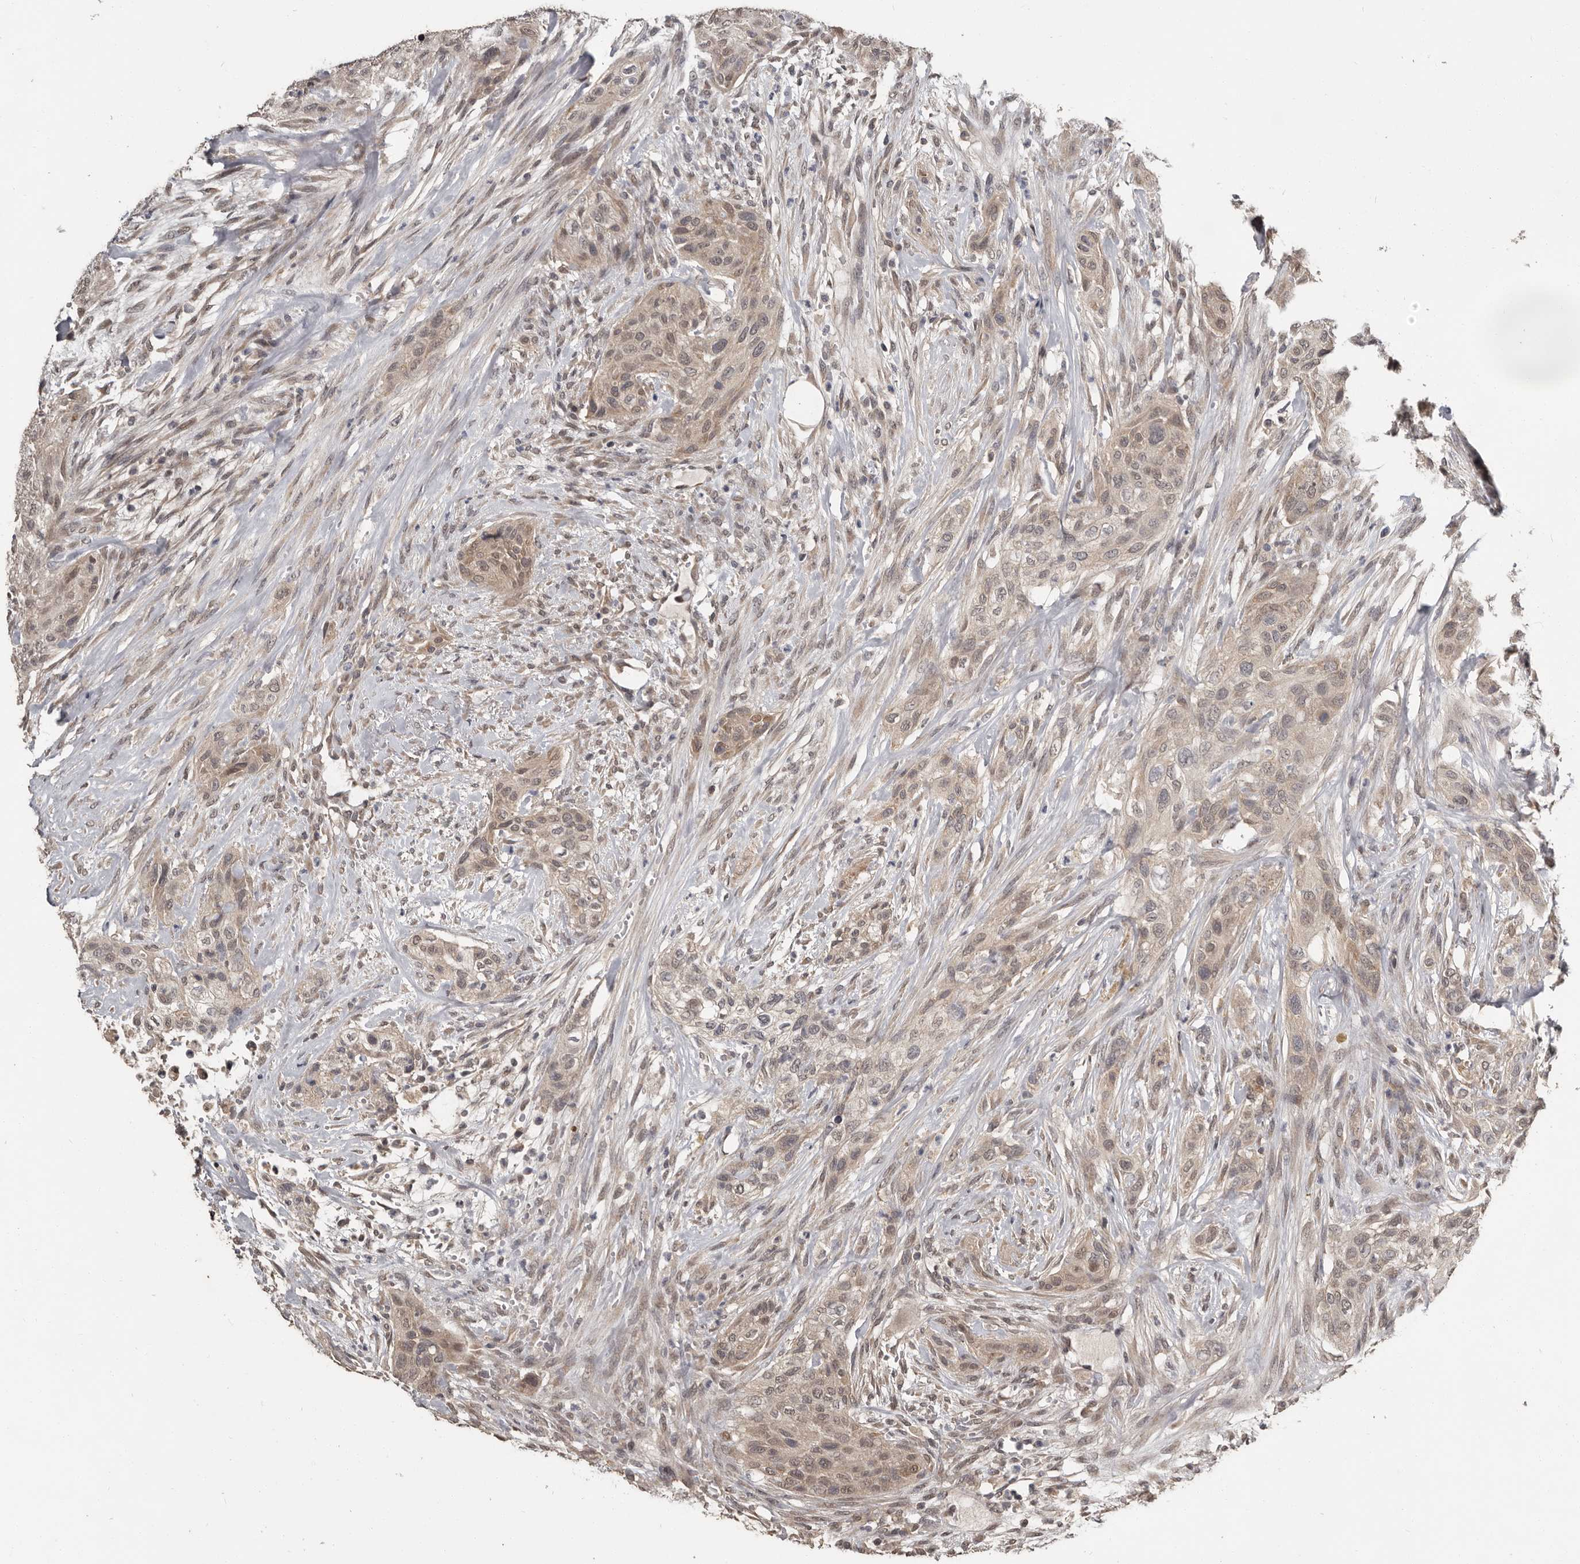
{"staining": {"intensity": "weak", "quantity": "25%-75%", "location": "cytoplasmic/membranous,nuclear"}, "tissue": "urothelial cancer", "cell_type": "Tumor cells", "image_type": "cancer", "snomed": [{"axis": "morphology", "description": "Urothelial carcinoma, High grade"}, {"axis": "topography", "description": "Urinary bladder"}], "caption": "Human urothelial cancer stained for a protein (brown) reveals weak cytoplasmic/membranous and nuclear positive expression in approximately 25%-75% of tumor cells.", "gene": "ZFP14", "patient": {"sex": "male", "age": 35}}